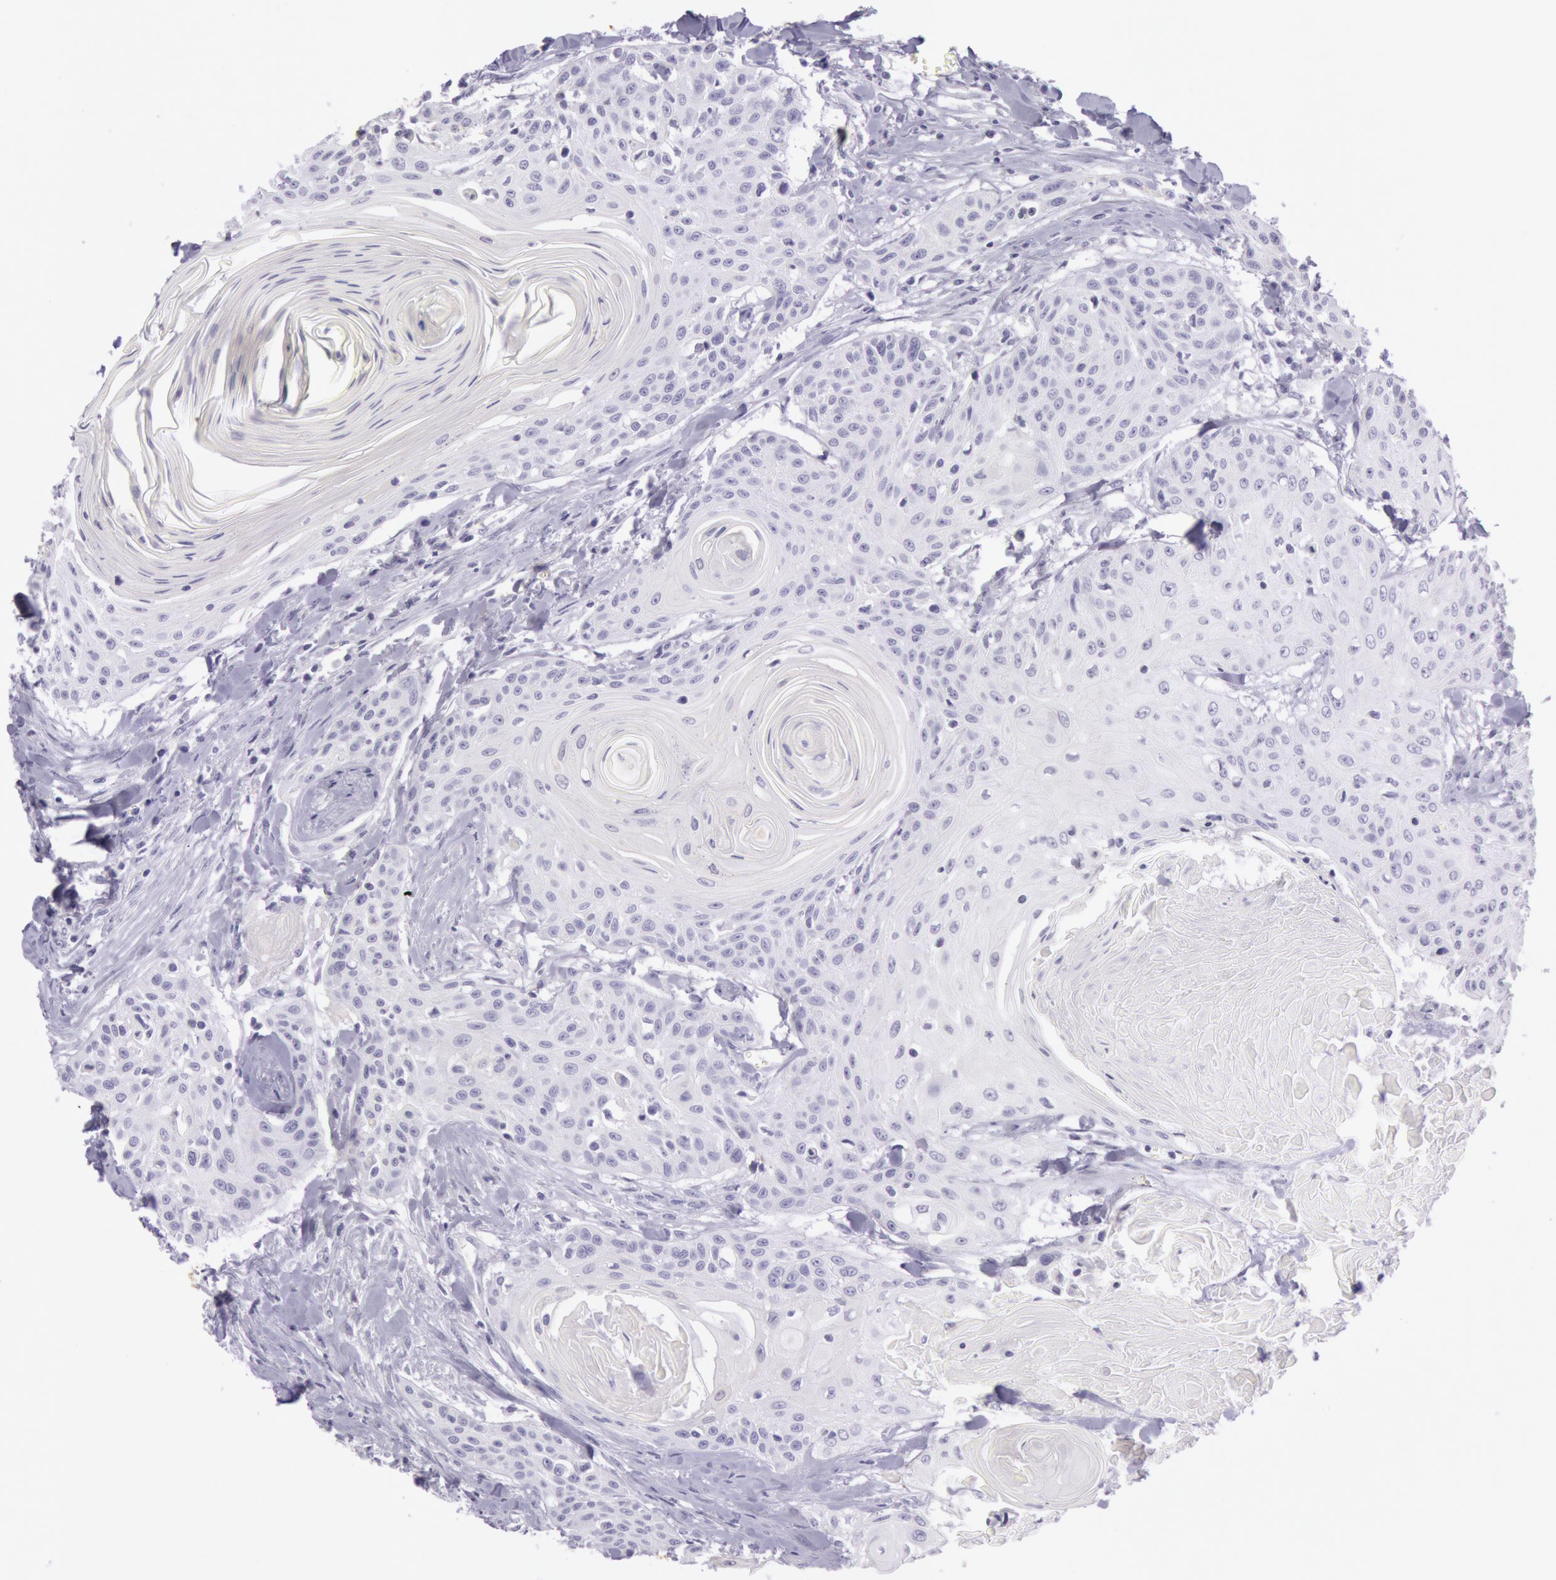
{"staining": {"intensity": "negative", "quantity": "none", "location": "none"}, "tissue": "head and neck cancer", "cell_type": "Tumor cells", "image_type": "cancer", "snomed": [{"axis": "morphology", "description": "Squamous cell carcinoma, NOS"}, {"axis": "morphology", "description": "Squamous cell carcinoma, metastatic, NOS"}, {"axis": "topography", "description": "Lymph node"}, {"axis": "topography", "description": "Salivary gland"}, {"axis": "topography", "description": "Head-Neck"}], "caption": "Micrograph shows no significant protein positivity in tumor cells of head and neck cancer.", "gene": "CKB", "patient": {"sex": "female", "age": 74}}